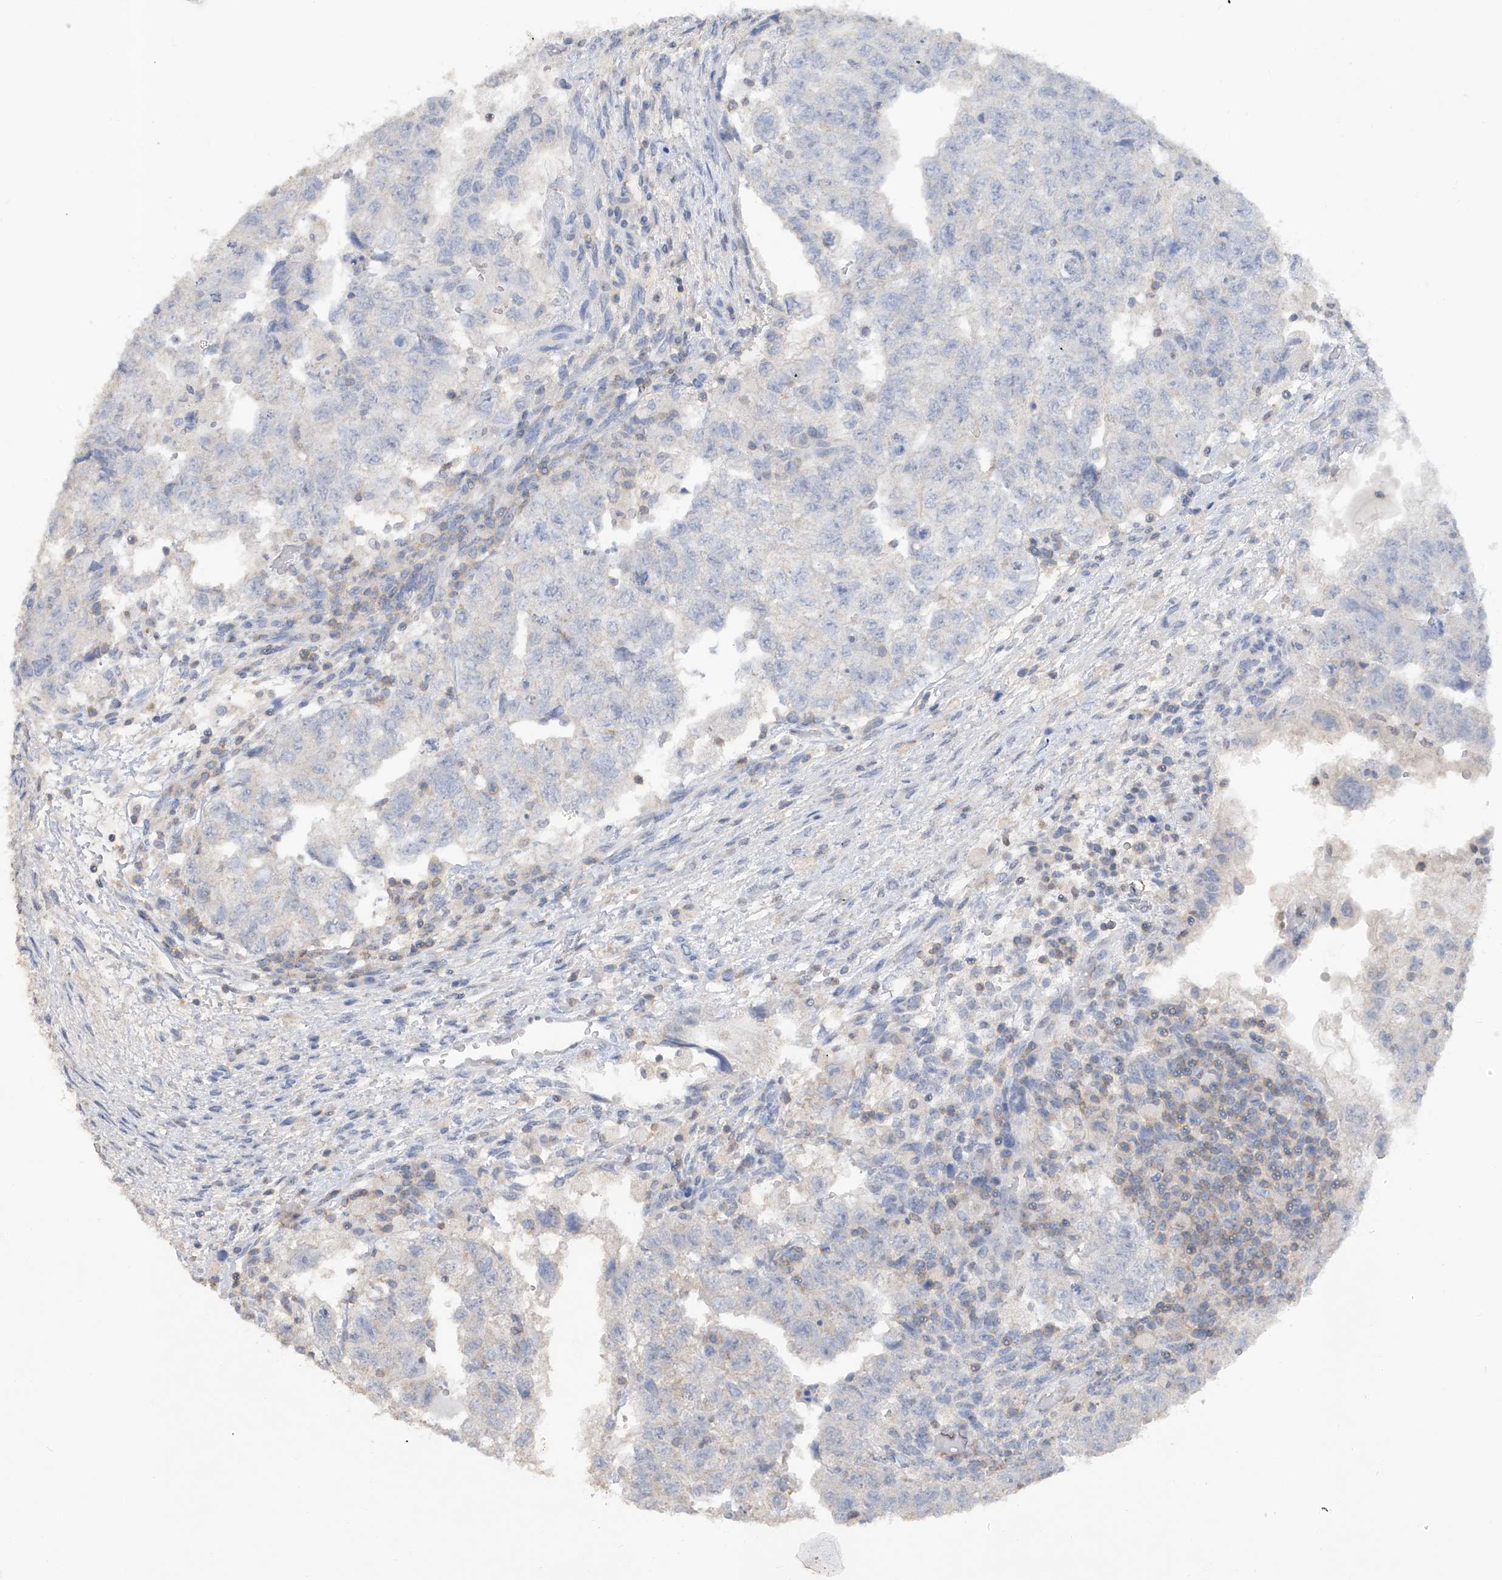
{"staining": {"intensity": "negative", "quantity": "none", "location": "none"}, "tissue": "testis cancer", "cell_type": "Tumor cells", "image_type": "cancer", "snomed": [{"axis": "morphology", "description": "Carcinoma, Embryonal, NOS"}, {"axis": "topography", "description": "Testis"}], "caption": "Tumor cells are negative for brown protein staining in testis cancer (embryonal carcinoma). (Immunohistochemistry, brightfield microscopy, high magnification).", "gene": "HAS3", "patient": {"sex": "male", "age": 36}}